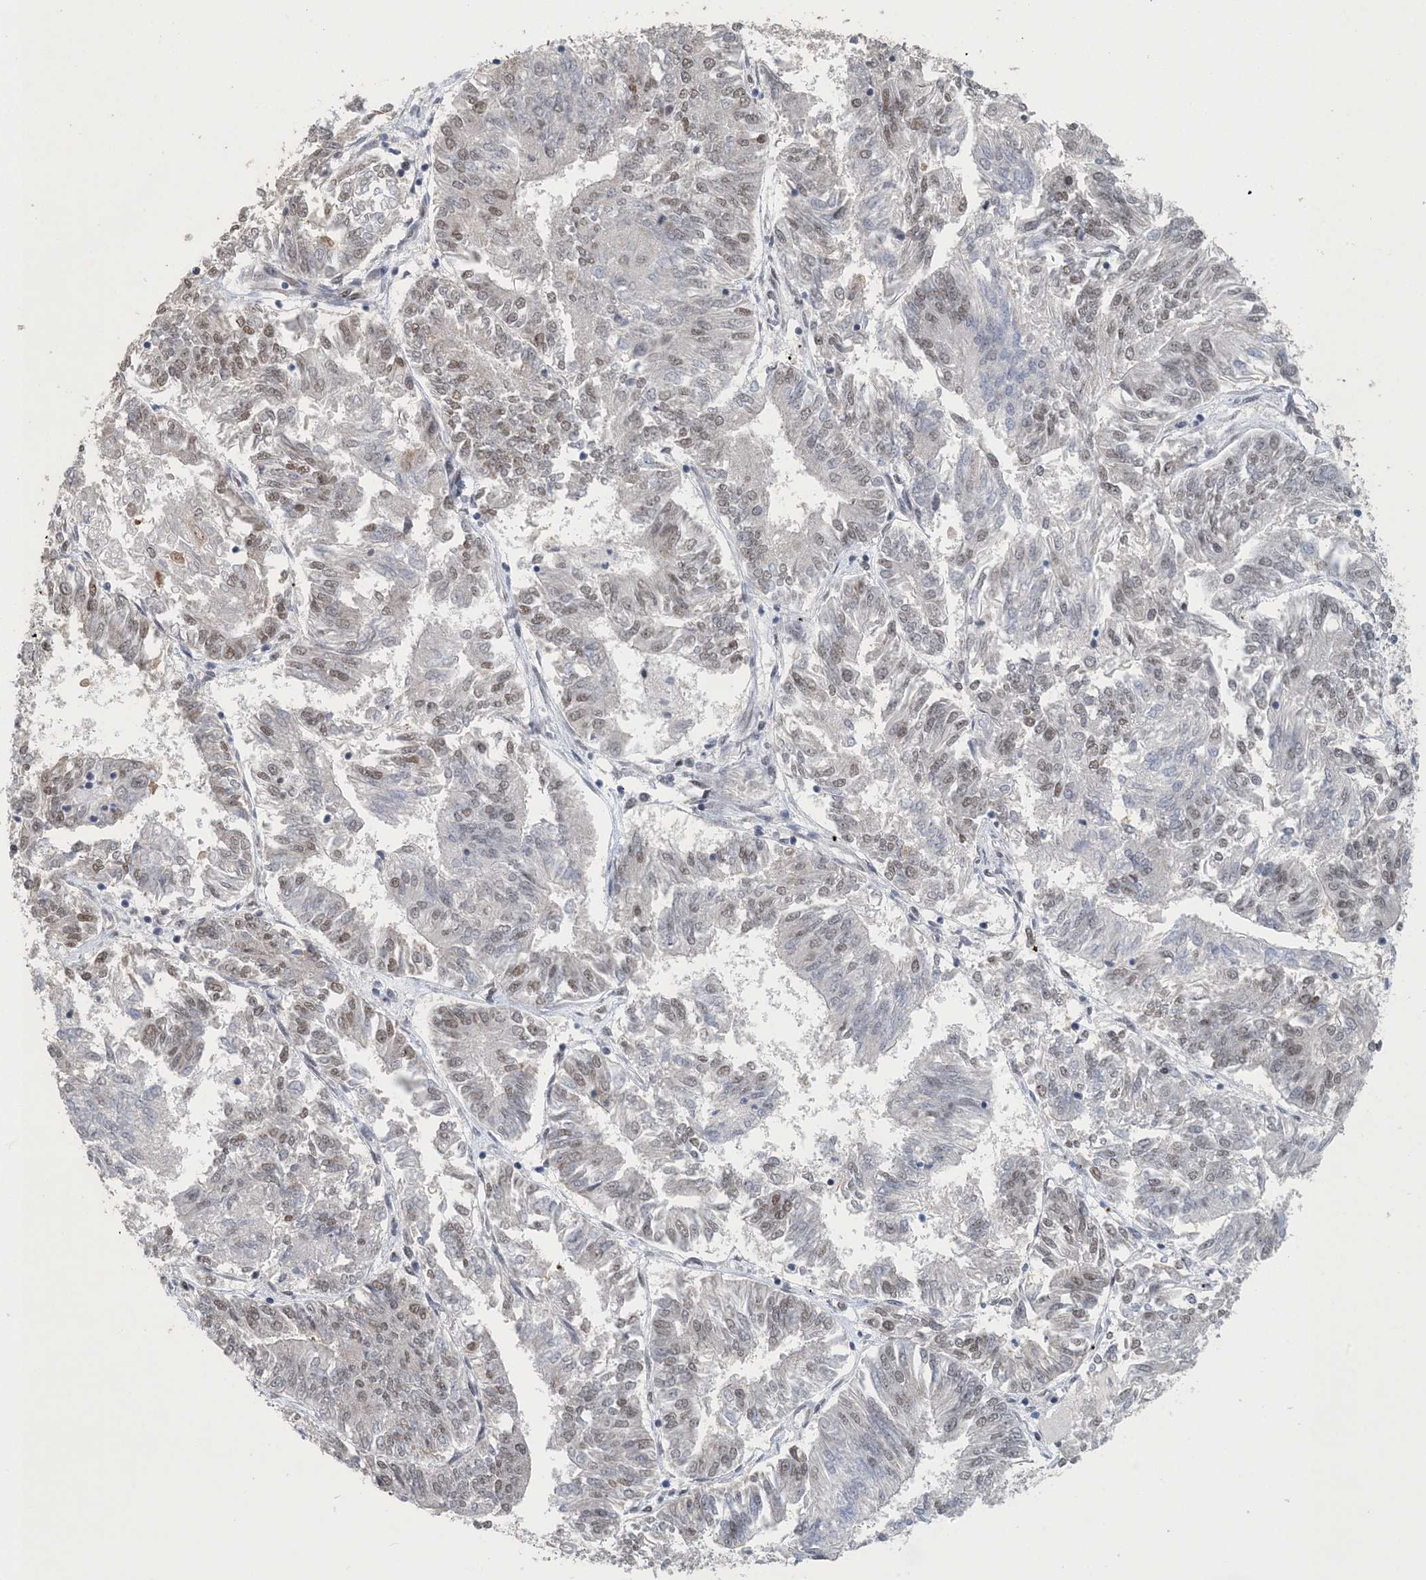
{"staining": {"intensity": "weak", "quantity": "25%-75%", "location": "nuclear"}, "tissue": "endometrial cancer", "cell_type": "Tumor cells", "image_type": "cancer", "snomed": [{"axis": "morphology", "description": "Adenocarcinoma, NOS"}, {"axis": "topography", "description": "Endometrium"}], "caption": "Tumor cells exhibit low levels of weak nuclear positivity in approximately 25%-75% of cells in human endometrial cancer (adenocarcinoma).", "gene": "MBD2", "patient": {"sex": "female", "age": 58}}